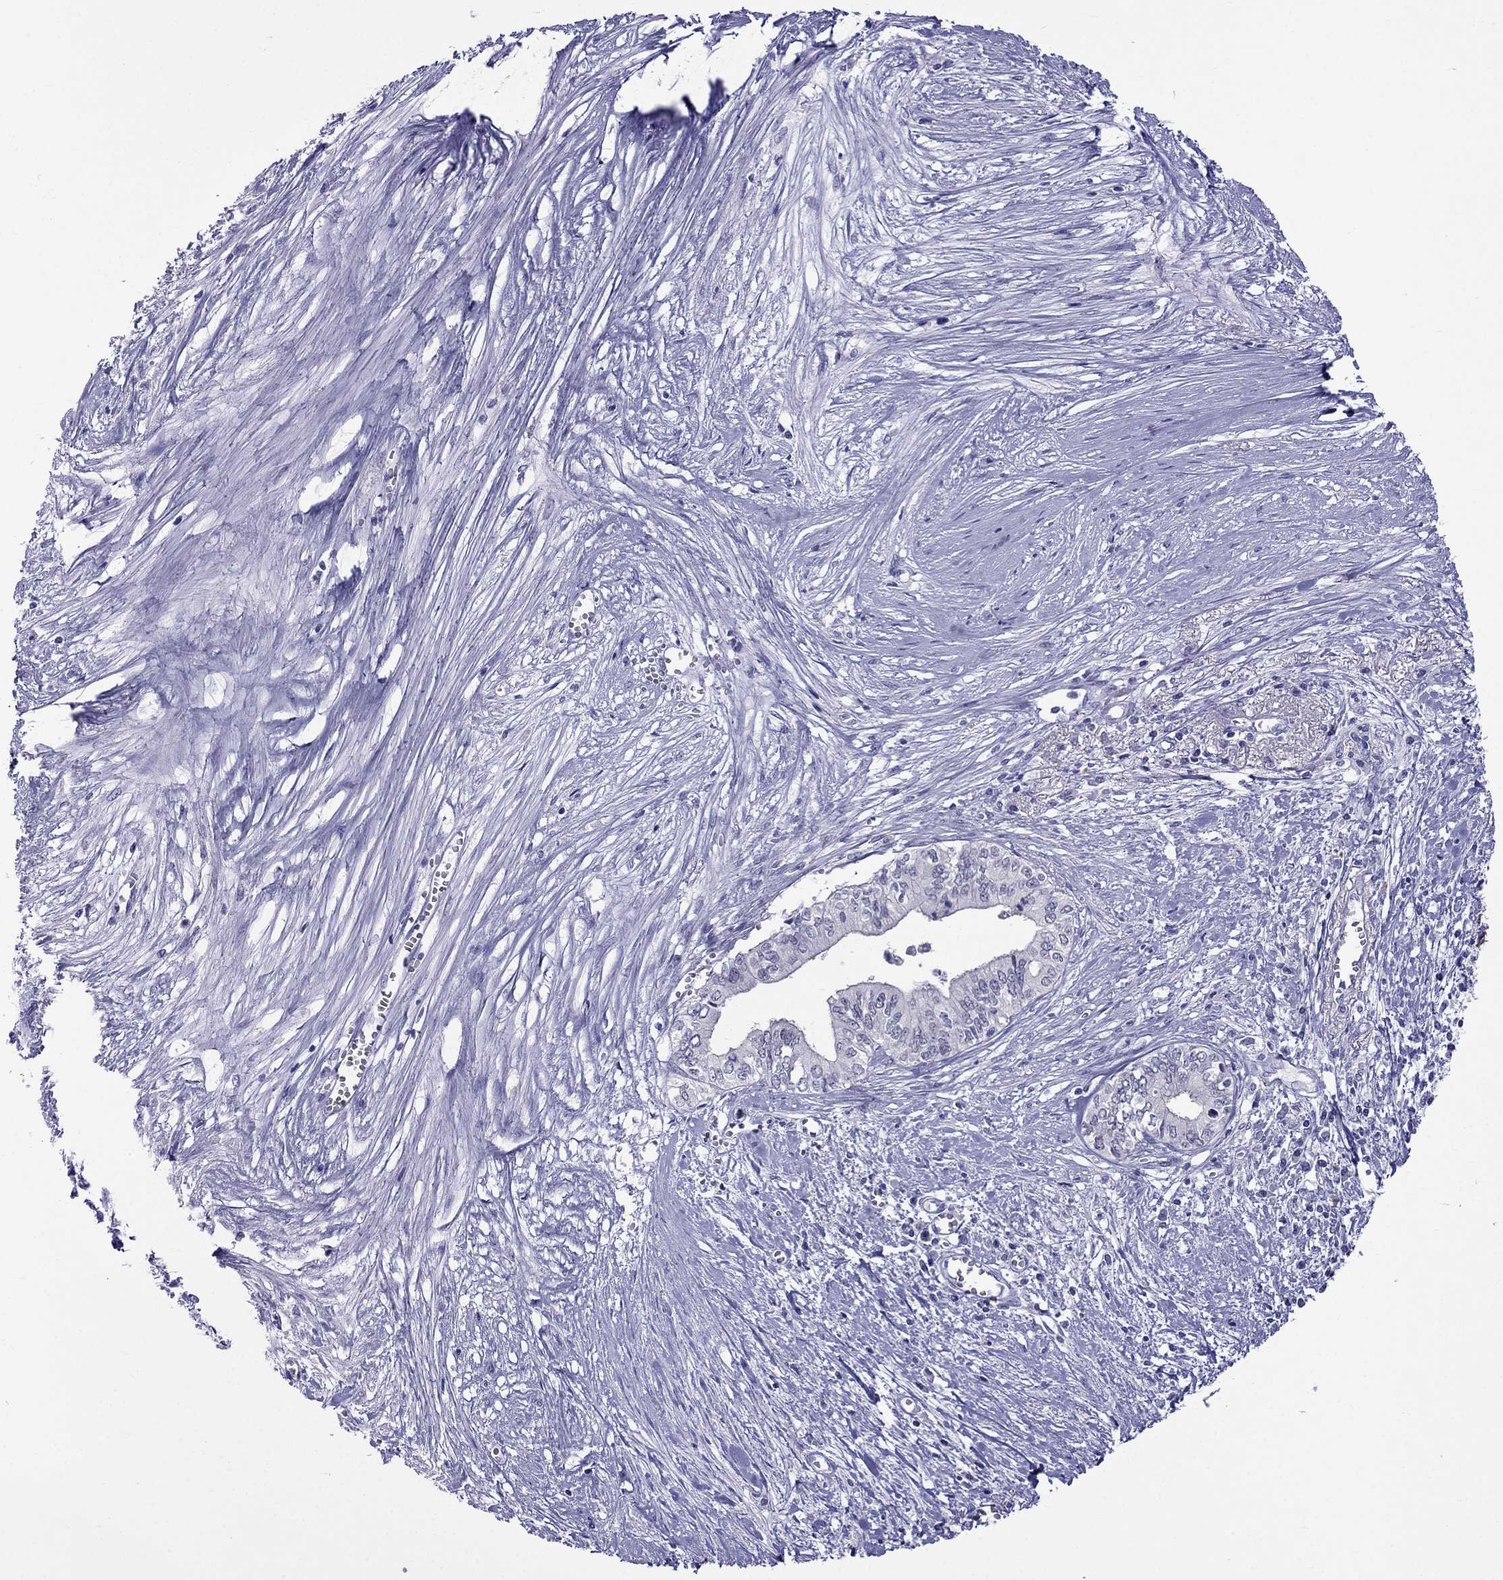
{"staining": {"intensity": "negative", "quantity": "none", "location": "none"}, "tissue": "pancreatic cancer", "cell_type": "Tumor cells", "image_type": "cancer", "snomed": [{"axis": "morphology", "description": "Adenocarcinoma, NOS"}, {"axis": "topography", "description": "Pancreas"}], "caption": "Tumor cells show no significant protein positivity in pancreatic cancer (adenocarcinoma).", "gene": "MGP", "patient": {"sex": "female", "age": 61}}